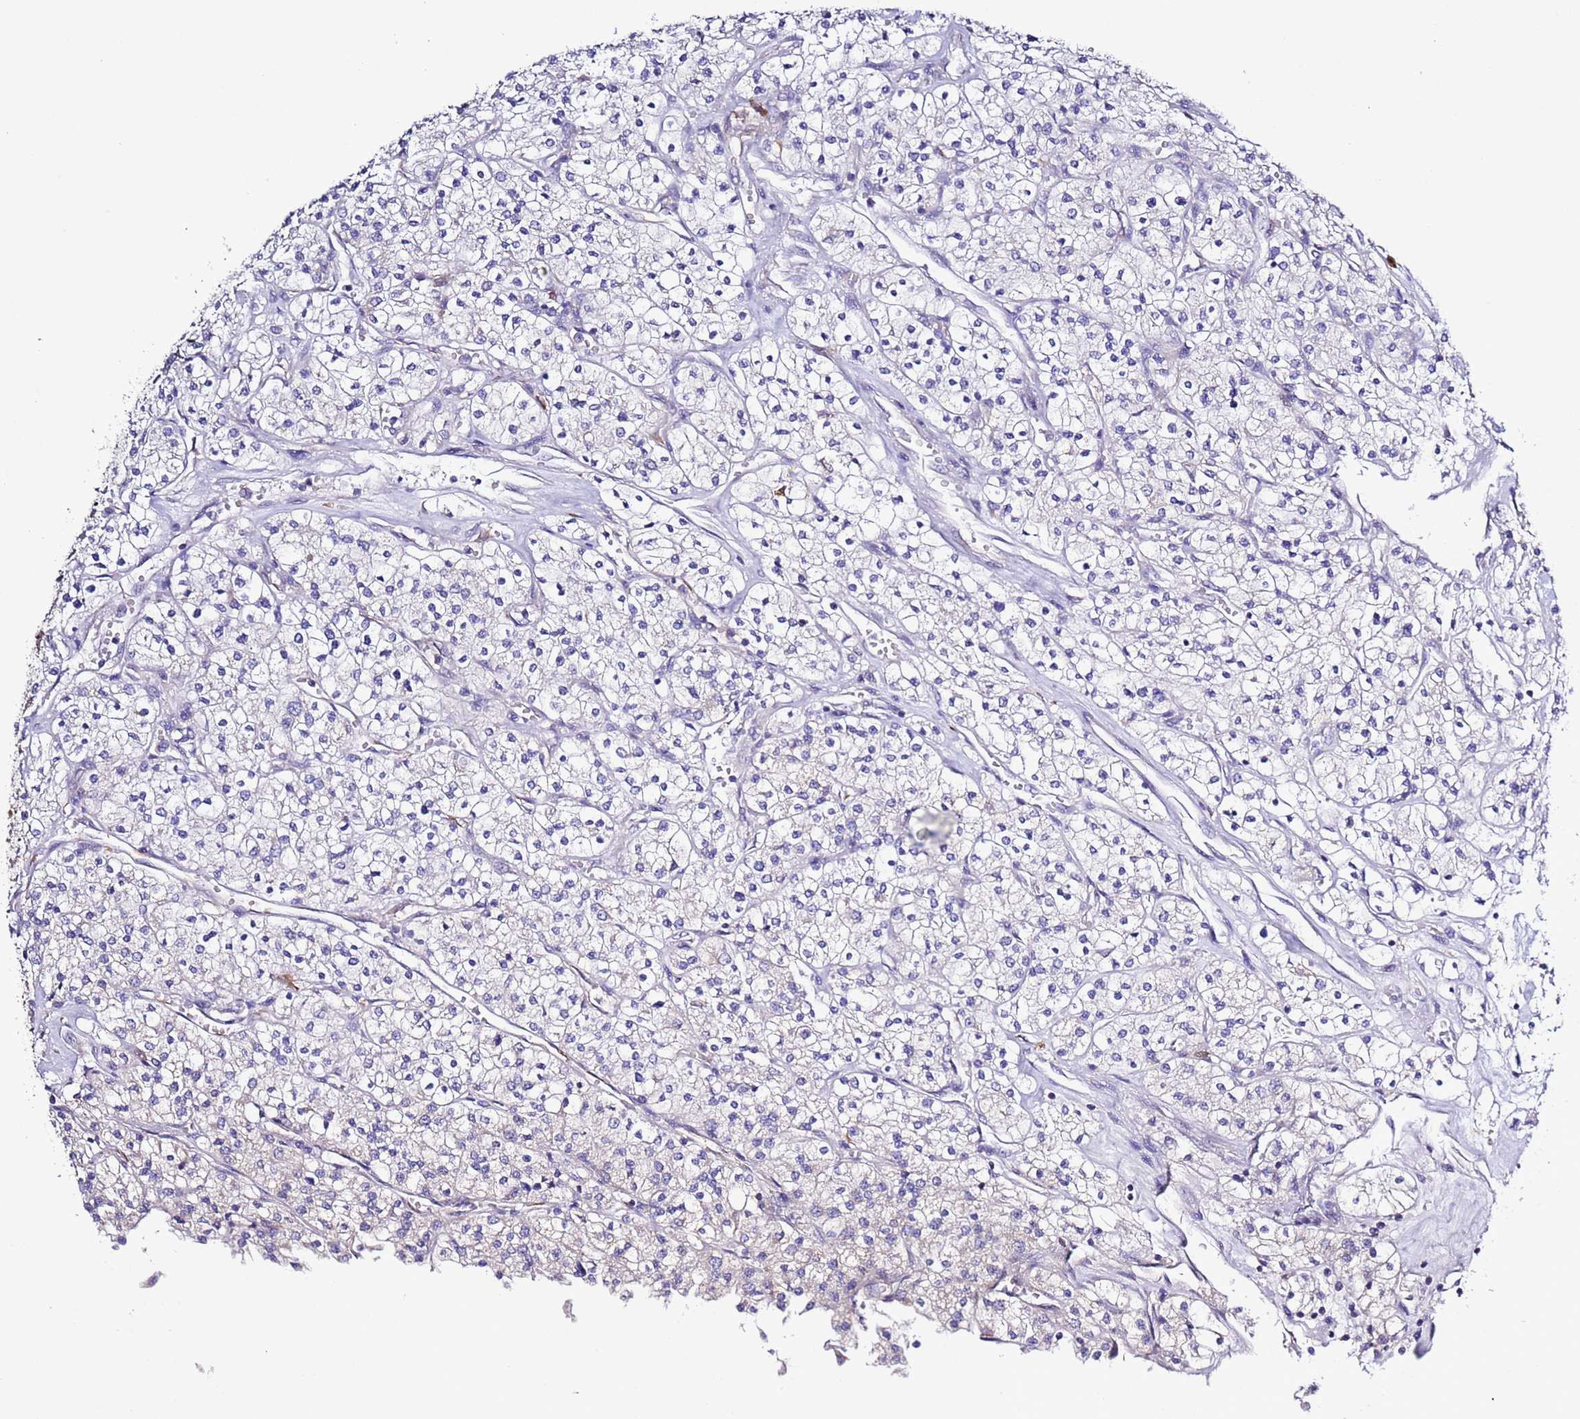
{"staining": {"intensity": "negative", "quantity": "none", "location": "none"}, "tissue": "renal cancer", "cell_type": "Tumor cells", "image_type": "cancer", "snomed": [{"axis": "morphology", "description": "Adenocarcinoma, NOS"}, {"axis": "topography", "description": "Kidney"}], "caption": "The image displays no staining of tumor cells in adenocarcinoma (renal). (Immunohistochemistry (ihc), brightfield microscopy, high magnification).", "gene": "SPCS1", "patient": {"sex": "male", "age": 80}}